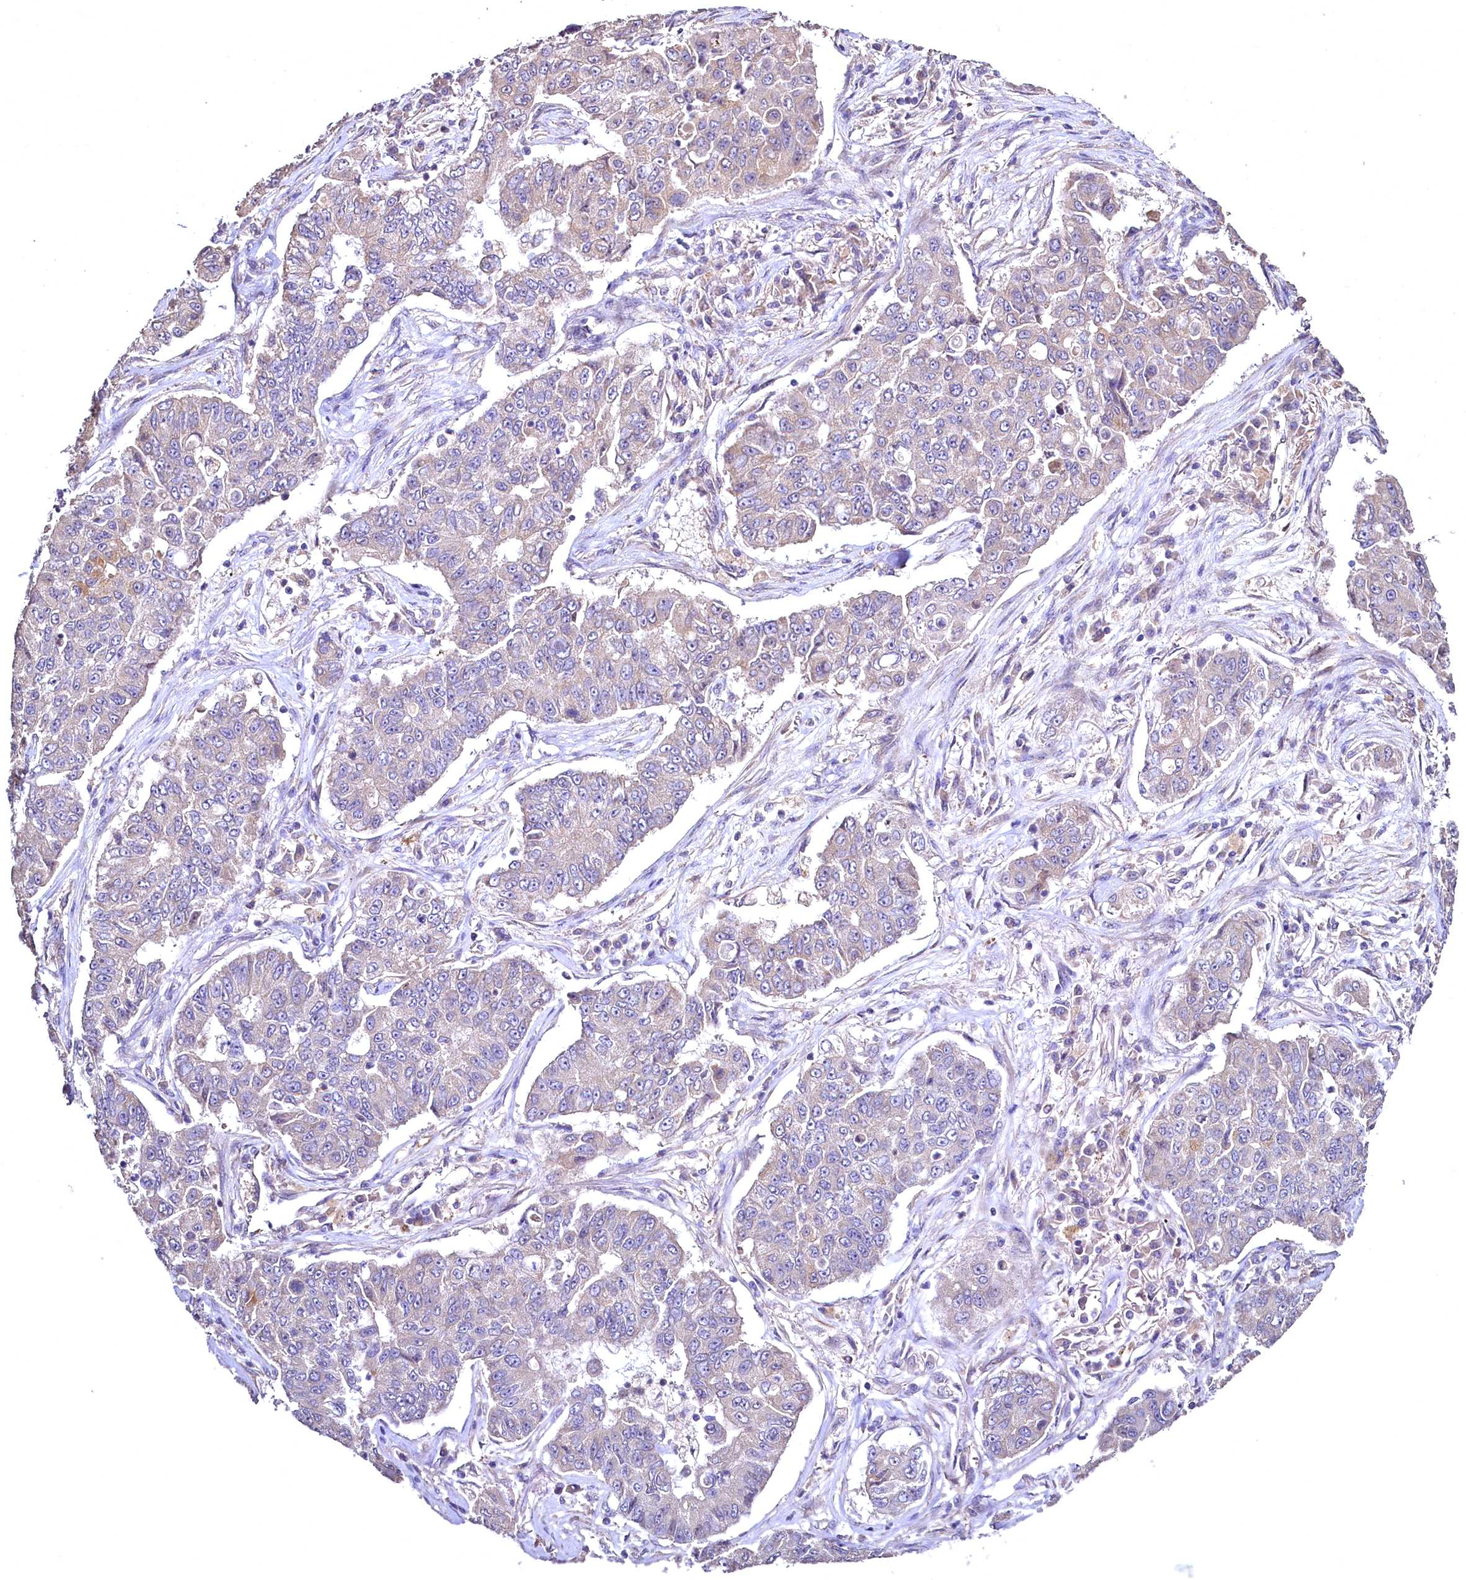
{"staining": {"intensity": "negative", "quantity": "none", "location": "none"}, "tissue": "lung cancer", "cell_type": "Tumor cells", "image_type": "cancer", "snomed": [{"axis": "morphology", "description": "Squamous cell carcinoma, NOS"}, {"axis": "topography", "description": "Lung"}], "caption": "This is a image of immunohistochemistry (IHC) staining of lung squamous cell carcinoma, which shows no expression in tumor cells. The staining is performed using DAB (3,3'-diaminobenzidine) brown chromogen with nuclei counter-stained in using hematoxylin.", "gene": "TBCEL", "patient": {"sex": "male", "age": 74}}